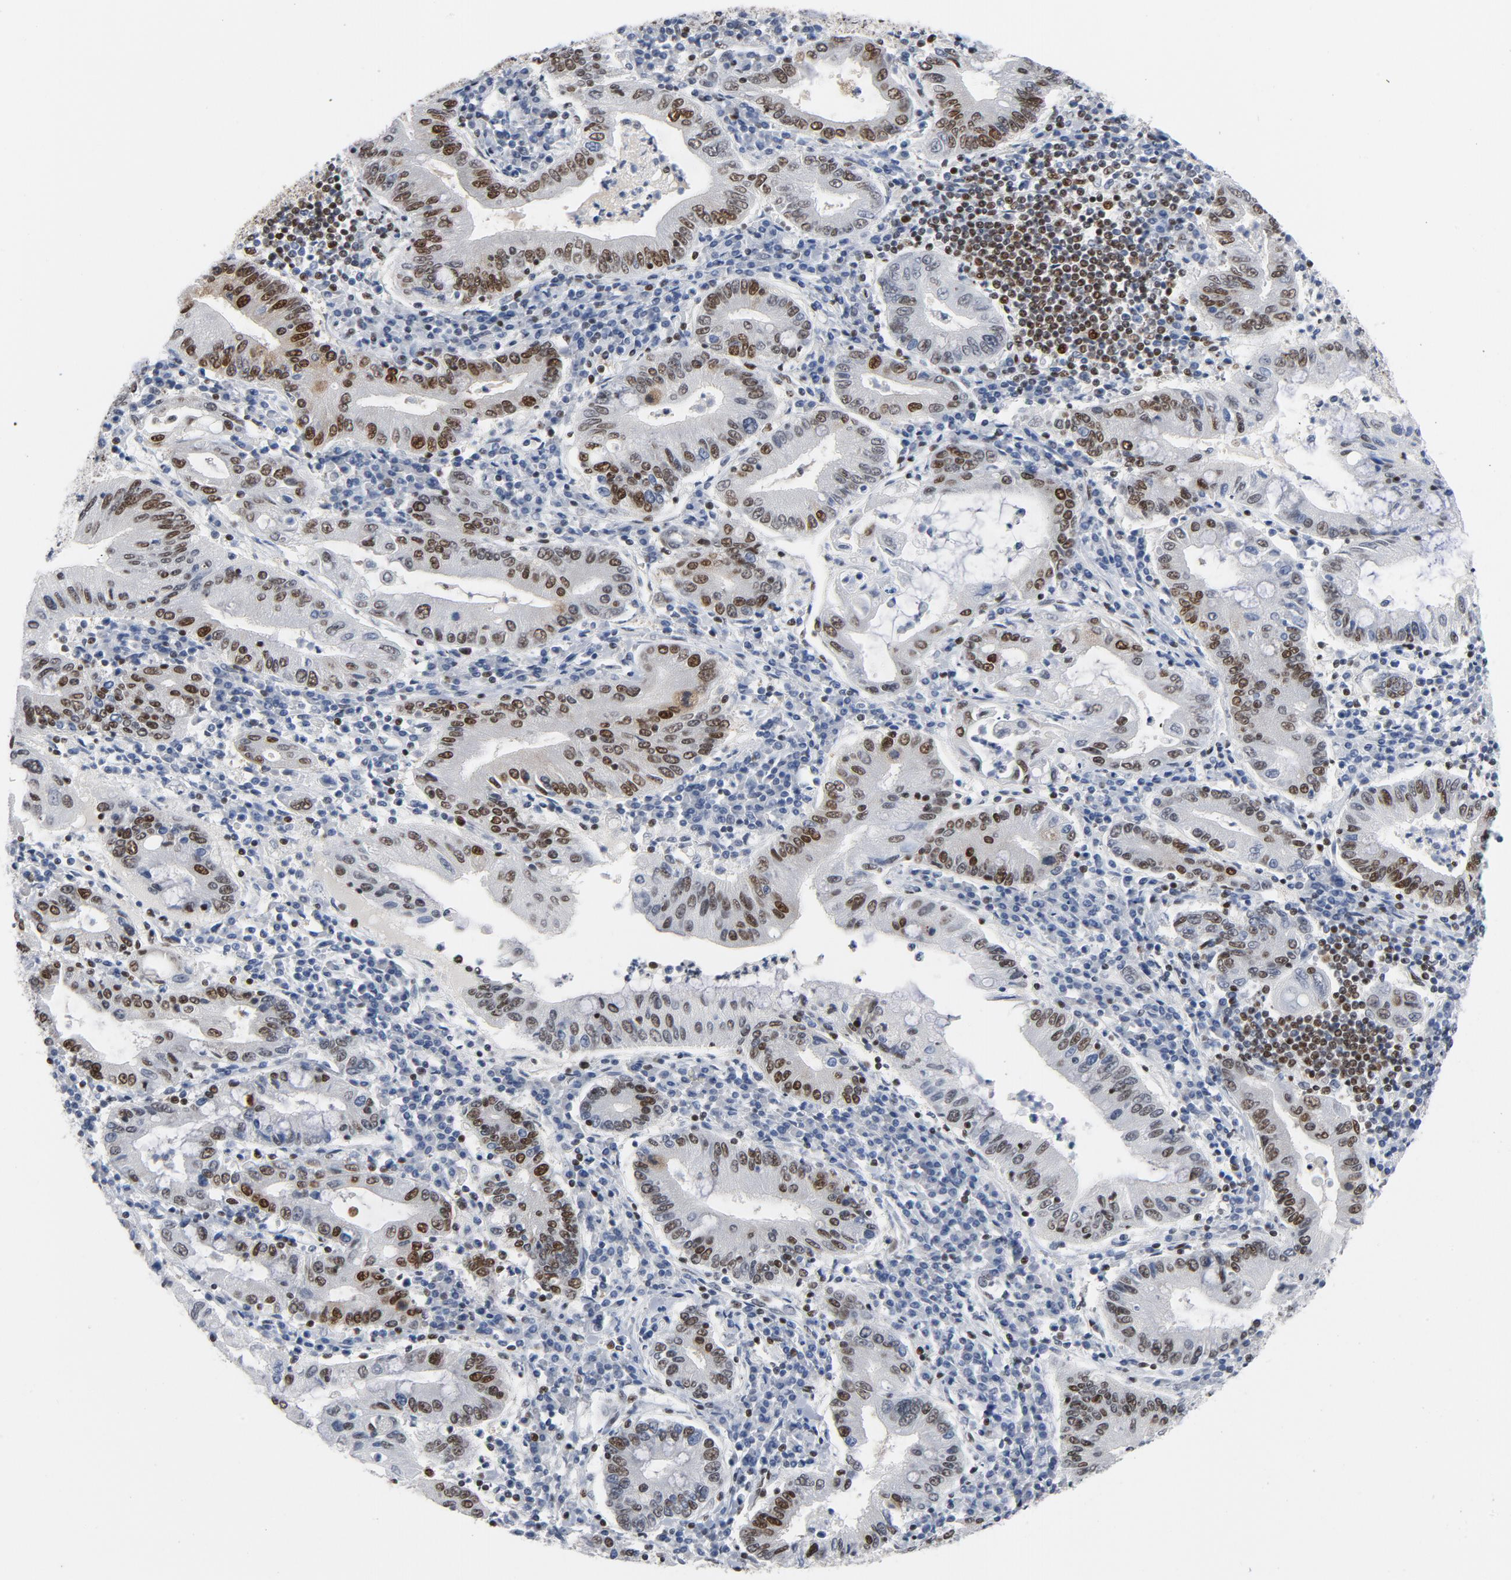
{"staining": {"intensity": "moderate", "quantity": "25%-75%", "location": "nuclear"}, "tissue": "stomach cancer", "cell_type": "Tumor cells", "image_type": "cancer", "snomed": [{"axis": "morphology", "description": "Normal tissue, NOS"}, {"axis": "morphology", "description": "Adenocarcinoma, NOS"}, {"axis": "topography", "description": "Esophagus"}, {"axis": "topography", "description": "Stomach, upper"}, {"axis": "topography", "description": "Peripheral nerve tissue"}], "caption": "IHC of stomach adenocarcinoma exhibits medium levels of moderate nuclear staining in approximately 25%-75% of tumor cells.", "gene": "CSTF2", "patient": {"sex": "male", "age": 62}}